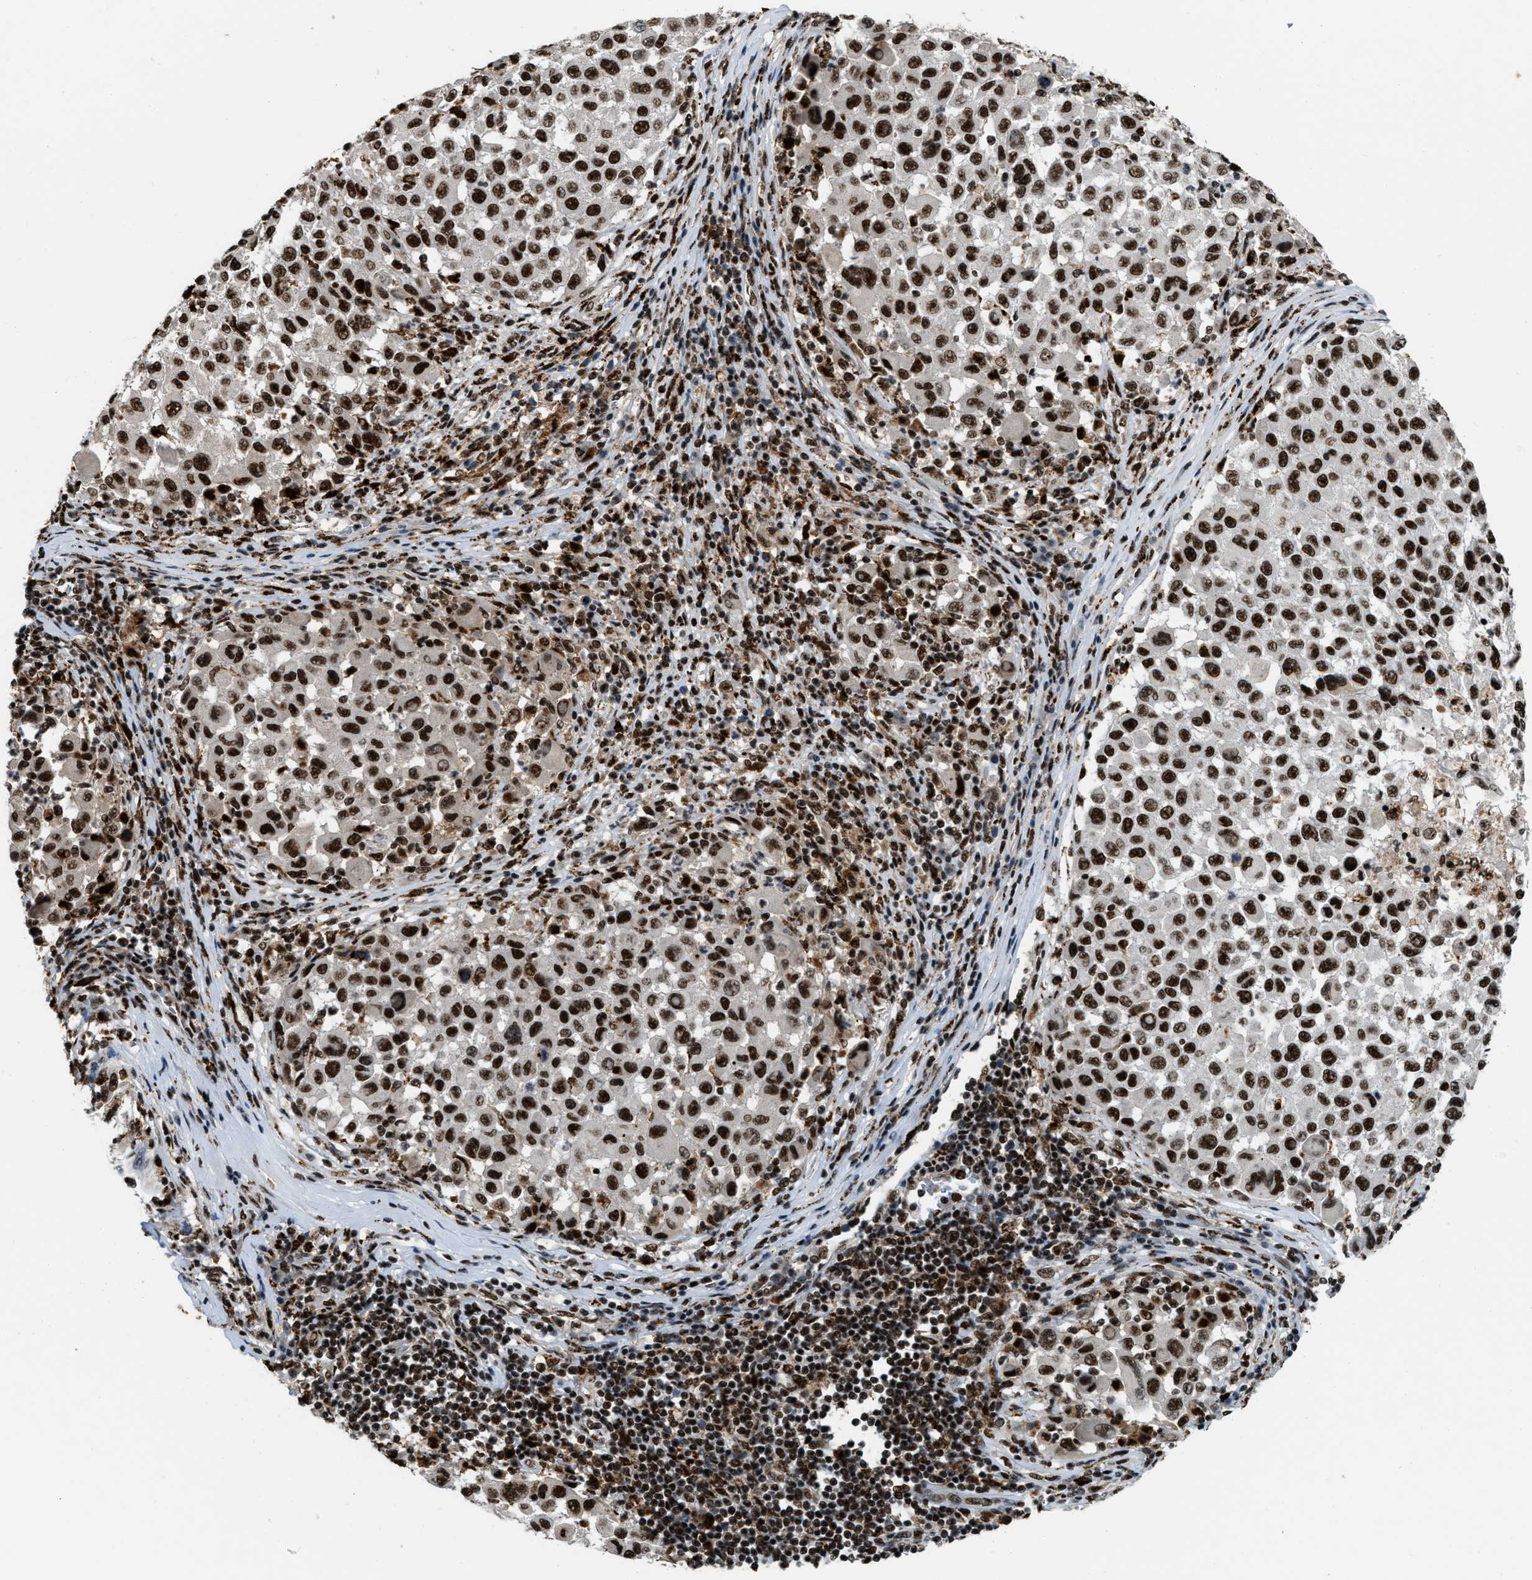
{"staining": {"intensity": "strong", "quantity": ">75%", "location": "nuclear"}, "tissue": "melanoma", "cell_type": "Tumor cells", "image_type": "cancer", "snomed": [{"axis": "morphology", "description": "Malignant melanoma, Metastatic site"}, {"axis": "topography", "description": "Lymph node"}], "caption": "This image shows IHC staining of melanoma, with high strong nuclear staining in approximately >75% of tumor cells.", "gene": "NUMA1", "patient": {"sex": "male", "age": 61}}